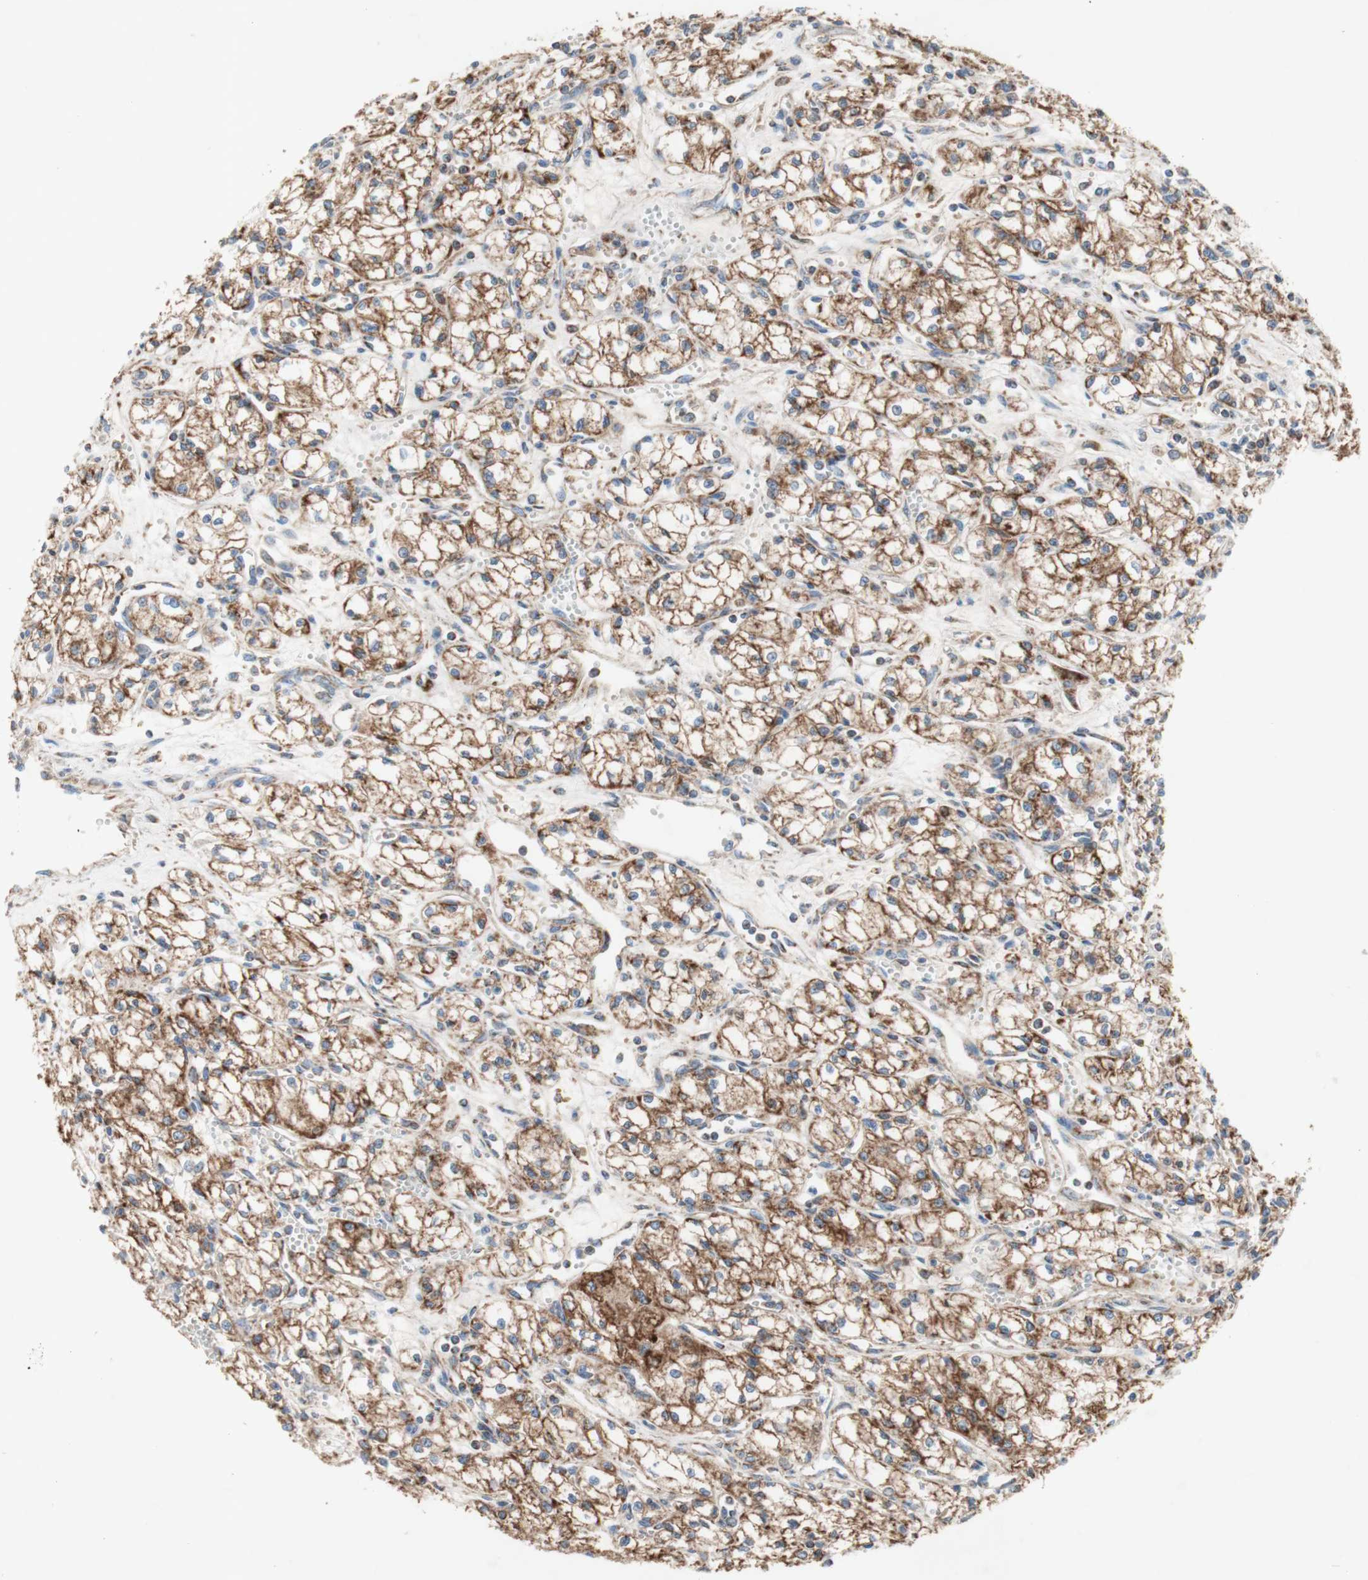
{"staining": {"intensity": "moderate", "quantity": ">75%", "location": "cytoplasmic/membranous"}, "tissue": "renal cancer", "cell_type": "Tumor cells", "image_type": "cancer", "snomed": [{"axis": "morphology", "description": "Normal tissue, NOS"}, {"axis": "morphology", "description": "Adenocarcinoma, NOS"}, {"axis": "topography", "description": "Kidney"}], "caption": "Protein analysis of adenocarcinoma (renal) tissue shows moderate cytoplasmic/membranous staining in about >75% of tumor cells.", "gene": "SDHB", "patient": {"sex": "male", "age": 59}}